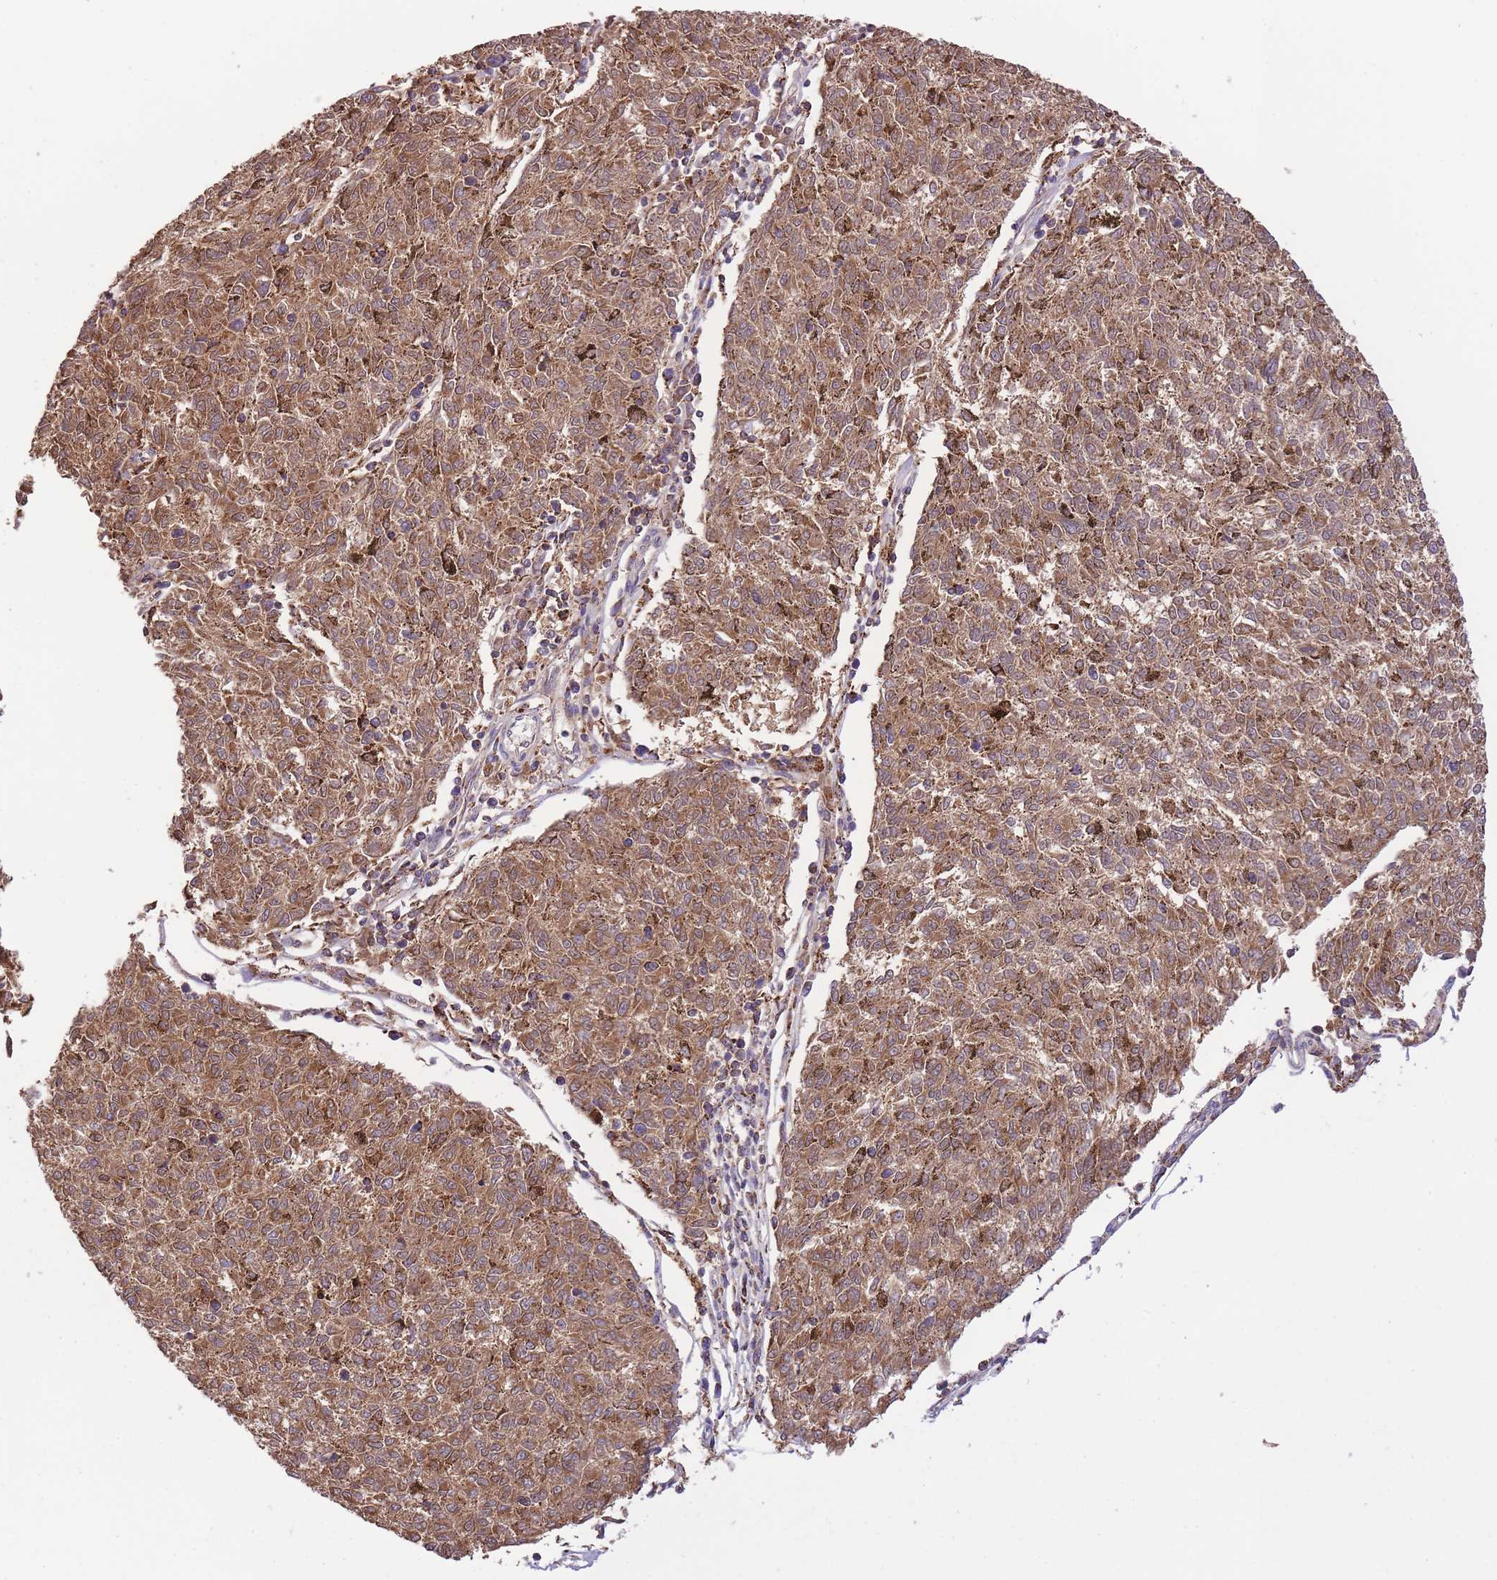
{"staining": {"intensity": "moderate", "quantity": ">75%", "location": "cytoplasmic/membranous"}, "tissue": "melanoma", "cell_type": "Tumor cells", "image_type": "cancer", "snomed": [{"axis": "morphology", "description": "Malignant melanoma, NOS"}, {"axis": "topography", "description": "Skin"}], "caption": "Protein expression analysis of malignant melanoma exhibits moderate cytoplasmic/membranous expression in approximately >75% of tumor cells. (DAB IHC with brightfield microscopy, high magnification).", "gene": "ST3GAL3", "patient": {"sex": "female", "age": 72}}